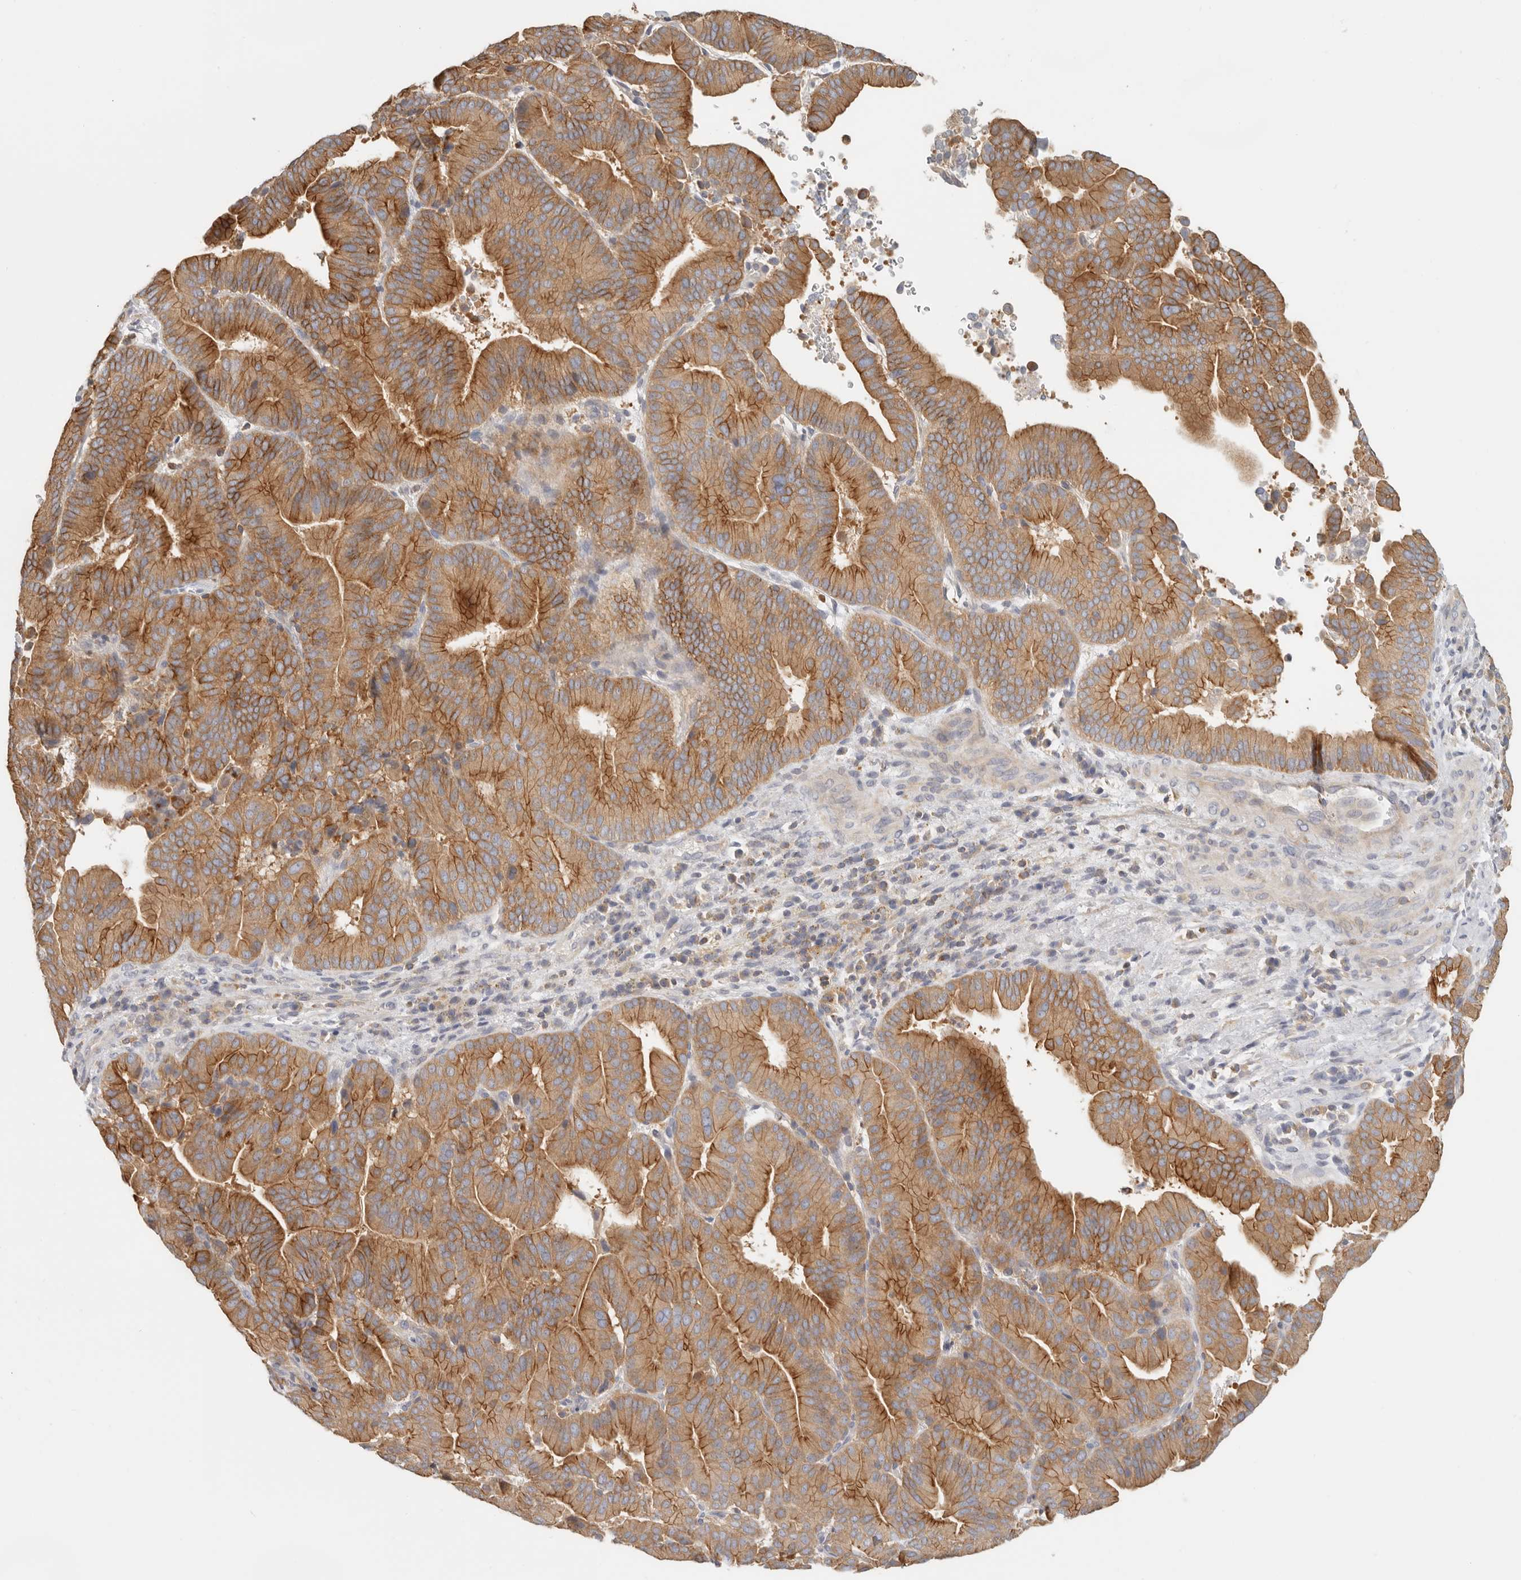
{"staining": {"intensity": "strong", "quantity": ">75%", "location": "cytoplasmic/membranous"}, "tissue": "liver cancer", "cell_type": "Tumor cells", "image_type": "cancer", "snomed": [{"axis": "morphology", "description": "Cholangiocarcinoma"}, {"axis": "topography", "description": "Liver"}], "caption": "Tumor cells demonstrate high levels of strong cytoplasmic/membranous expression in approximately >75% of cells in liver cancer.", "gene": "ANXA9", "patient": {"sex": "female", "age": 75}}